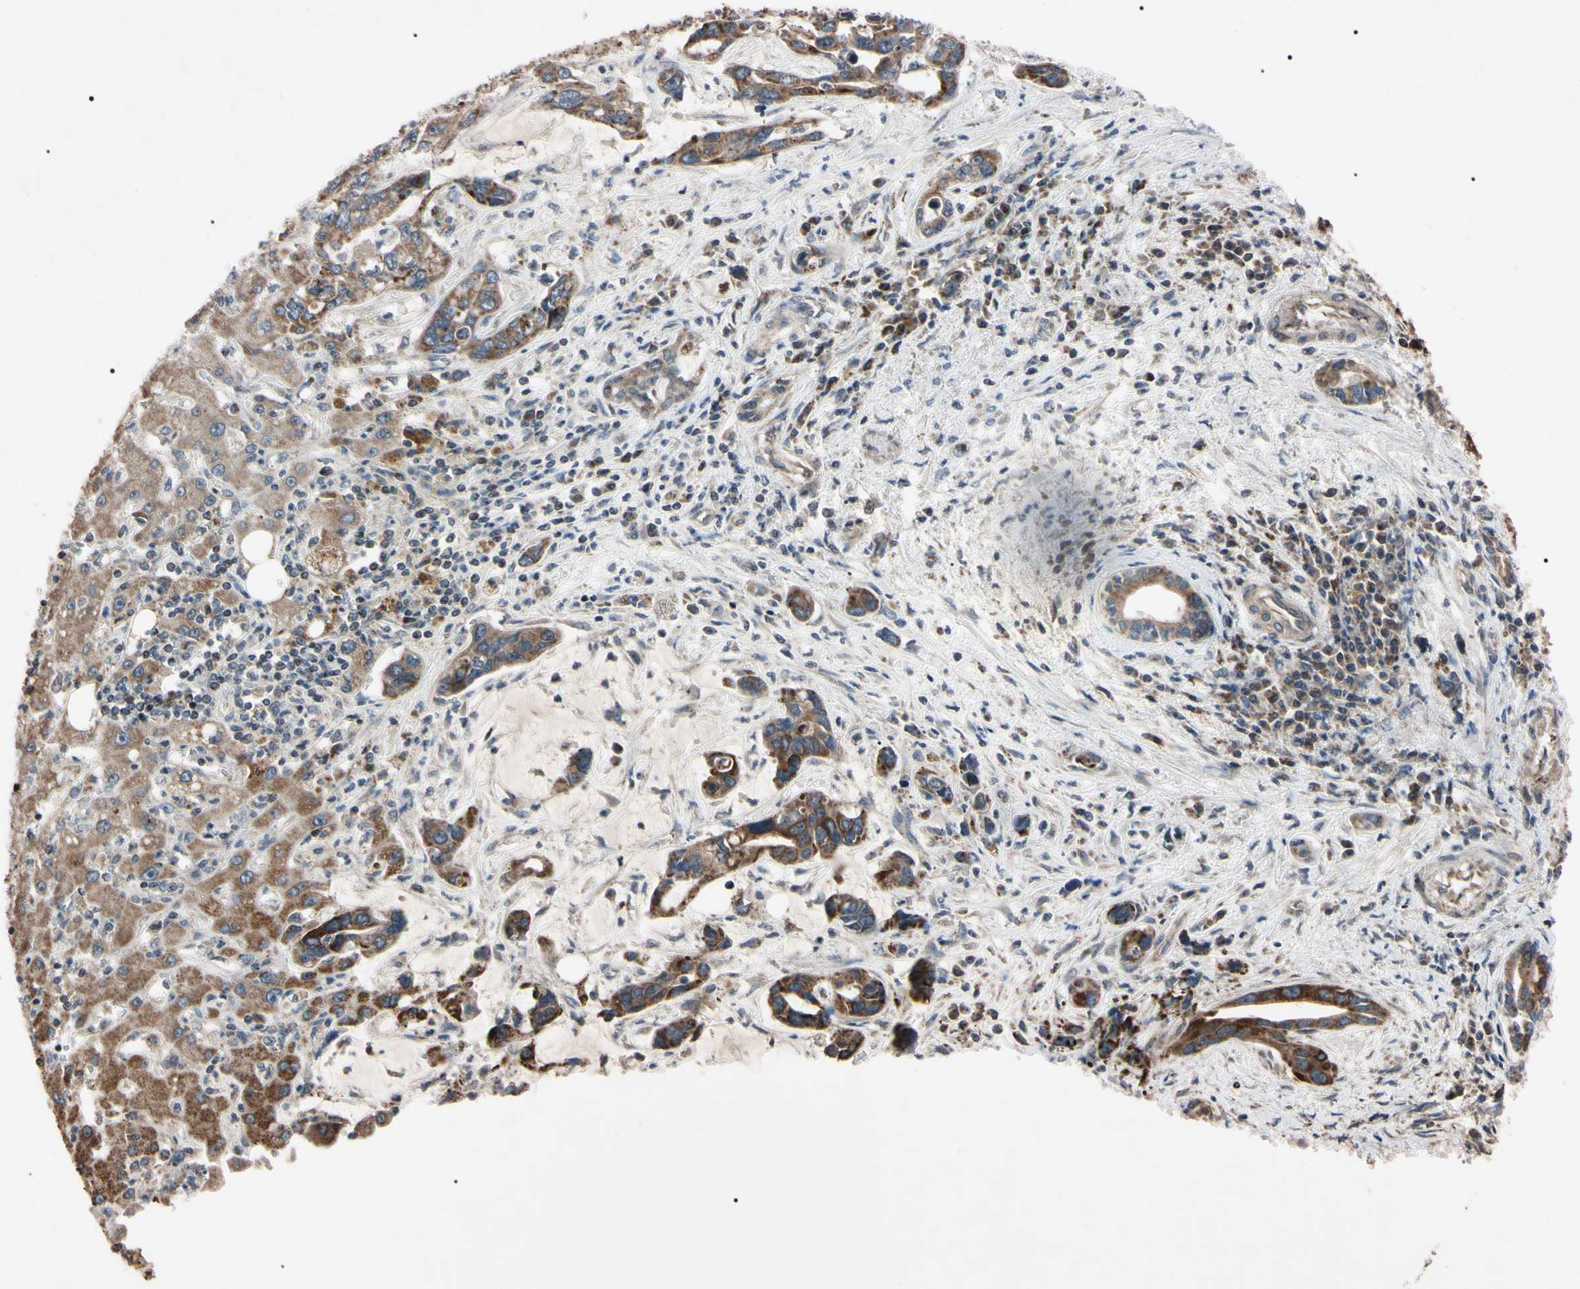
{"staining": {"intensity": "weak", "quantity": ">75%", "location": "cytoplasmic/membranous"}, "tissue": "liver cancer", "cell_type": "Tumor cells", "image_type": "cancer", "snomed": [{"axis": "morphology", "description": "Cholangiocarcinoma"}, {"axis": "topography", "description": "Liver"}], "caption": "Immunohistochemical staining of human cholangiocarcinoma (liver) exhibits low levels of weak cytoplasmic/membranous protein staining in approximately >75% of tumor cells. (IHC, brightfield microscopy, high magnification).", "gene": "TNFRSF1A", "patient": {"sex": "female", "age": 65}}